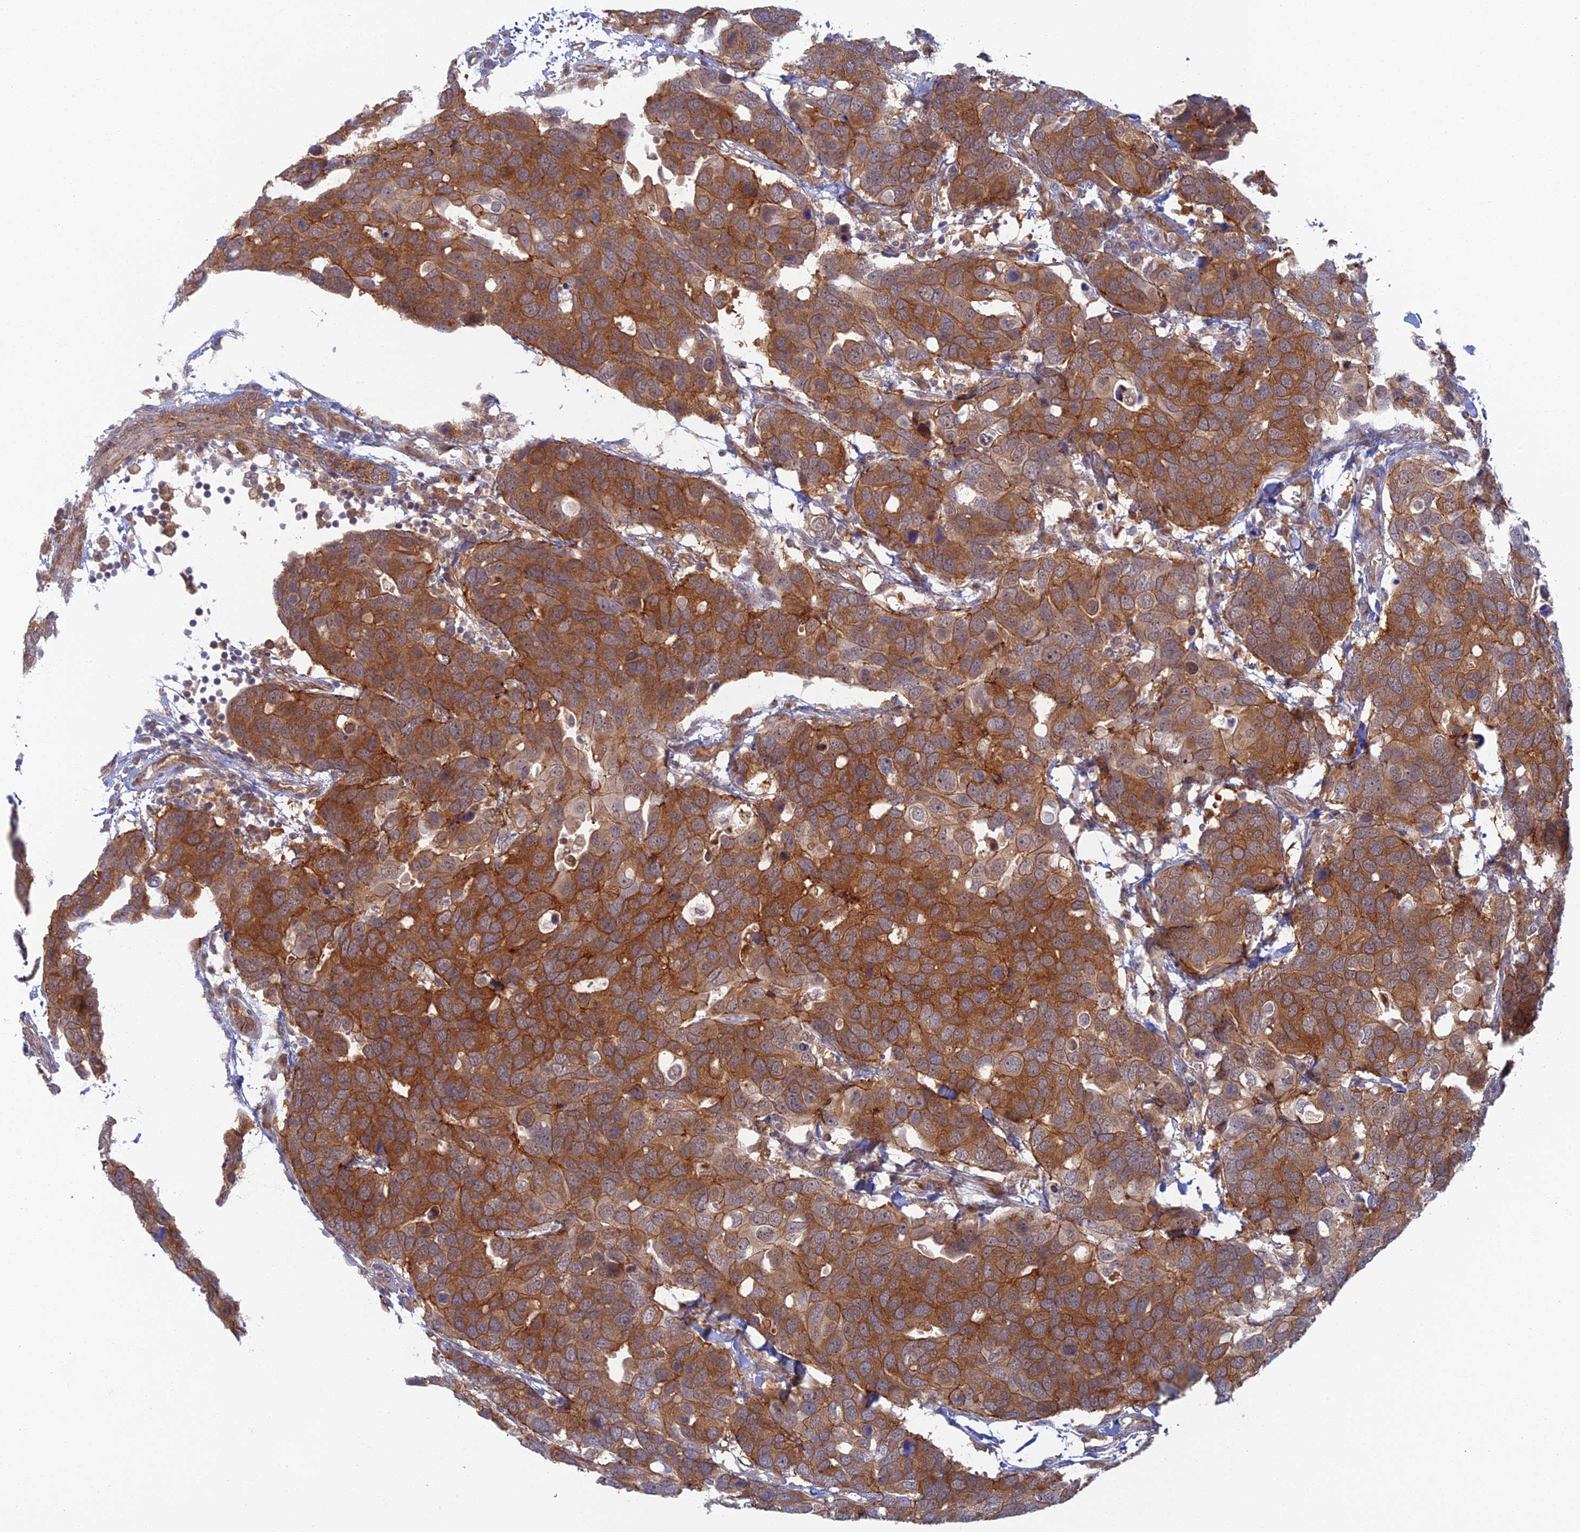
{"staining": {"intensity": "moderate", "quantity": ">75%", "location": "cytoplasmic/membranous"}, "tissue": "breast cancer", "cell_type": "Tumor cells", "image_type": "cancer", "snomed": [{"axis": "morphology", "description": "Duct carcinoma"}, {"axis": "topography", "description": "Breast"}], "caption": "High-power microscopy captured an immunohistochemistry histopathology image of breast cancer (invasive ductal carcinoma), revealing moderate cytoplasmic/membranous staining in about >75% of tumor cells.", "gene": "ABHD1", "patient": {"sex": "female", "age": 83}}